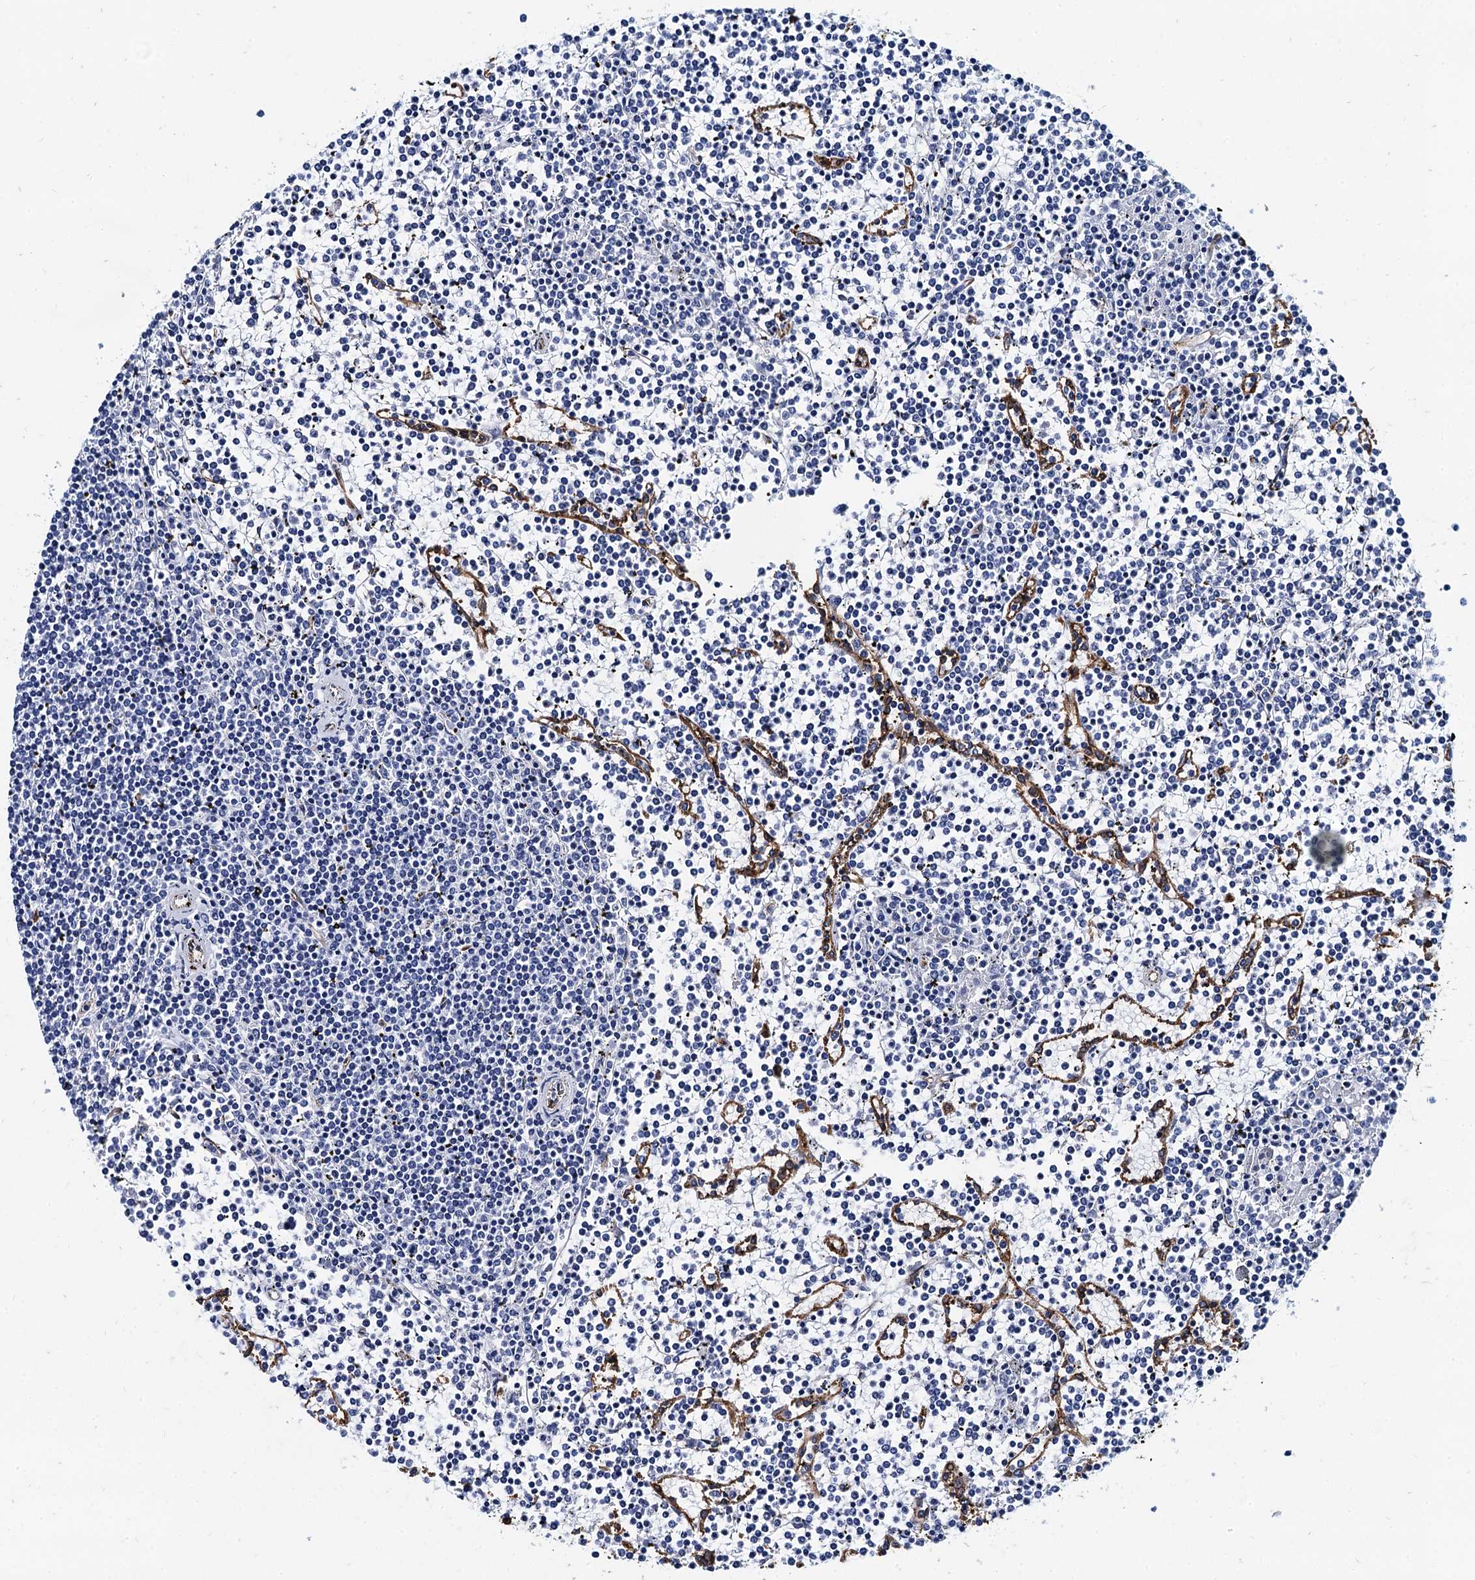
{"staining": {"intensity": "negative", "quantity": "none", "location": "none"}, "tissue": "lymphoma", "cell_type": "Tumor cells", "image_type": "cancer", "snomed": [{"axis": "morphology", "description": "Malignant lymphoma, non-Hodgkin's type, Low grade"}, {"axis": "topography", "description": "Spleen"}], "caption": "A high-resolution photomicrograph shows immunohistochemistry (IHC) staining of lymphoma, which exhibits no significant expression in tumor cells. (DAB immunohistochemistry with hematoxylin counter stain).", "gene": "CAVIN2", "patient": {"sex": "female", "age": 19}}